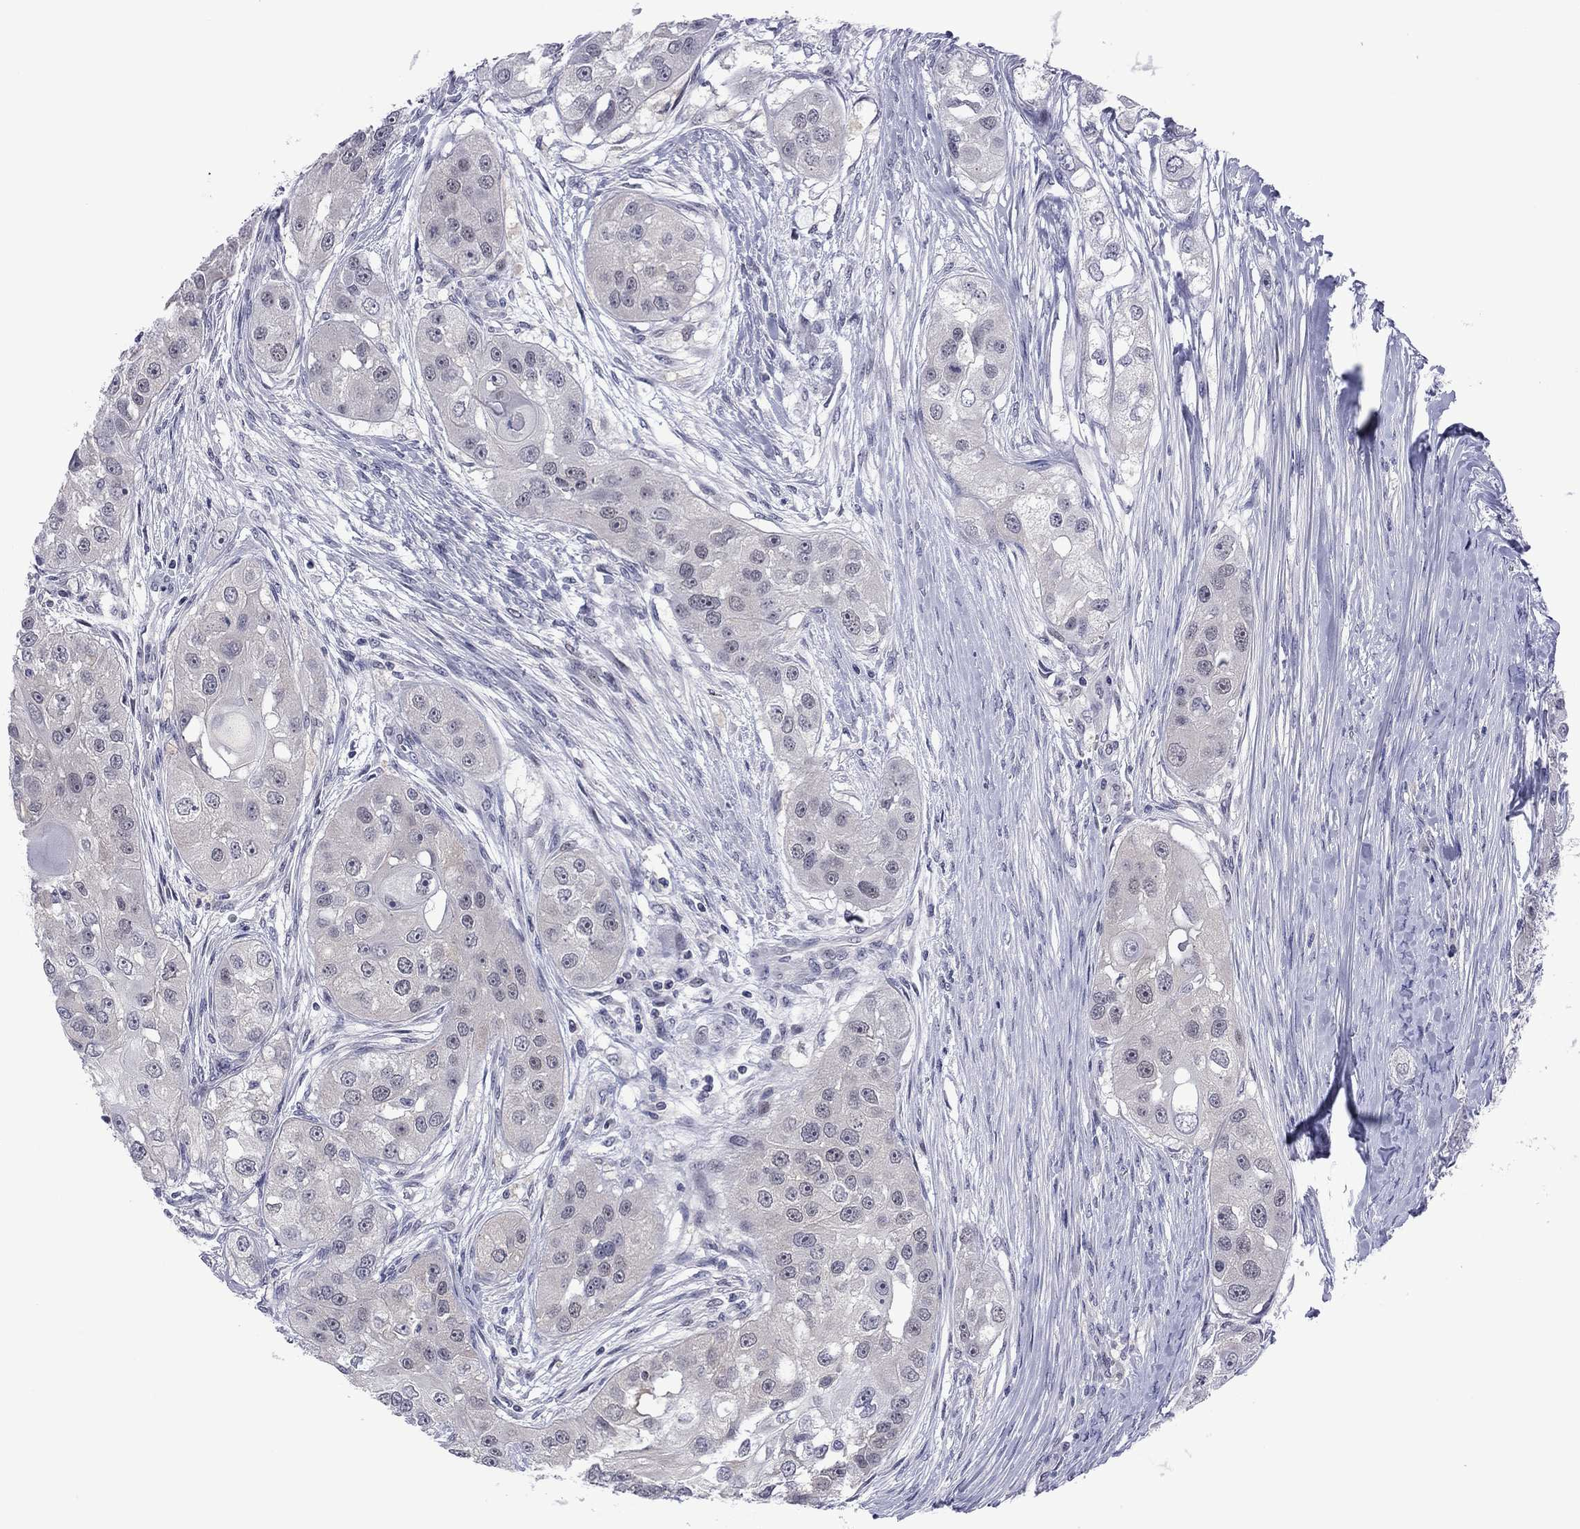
{"staining": {"intensity": "negative", "quantity": "none", "location": "none"}, "tissue": "head and neck cancer", "cell_type": "Tumor cells", "image_type": "cancer", "snomed": [{"axis": "morphology", "description": "Normal tissue, NOS"}, {"axis": "morphology", "description": "Squamous cell carcinoma, NOS"}, {"axis": "topography", "description": "Skeletal muscle"}, {"axis": "topography", "description": "Head-Neck"}], "caption": "Tumor cells are negative for brown protein staining in head and neck cancer (squamous cell carcinoma). Brightfield microscopy of immunohistochemistry (IHC) stained with DAB (3,3'-diaminobenzidine) (brown) and hematoxylin (blue), captured at high magnification.", "gene": "POU5F2", "patient": {"sex": "male", "age": 51}}